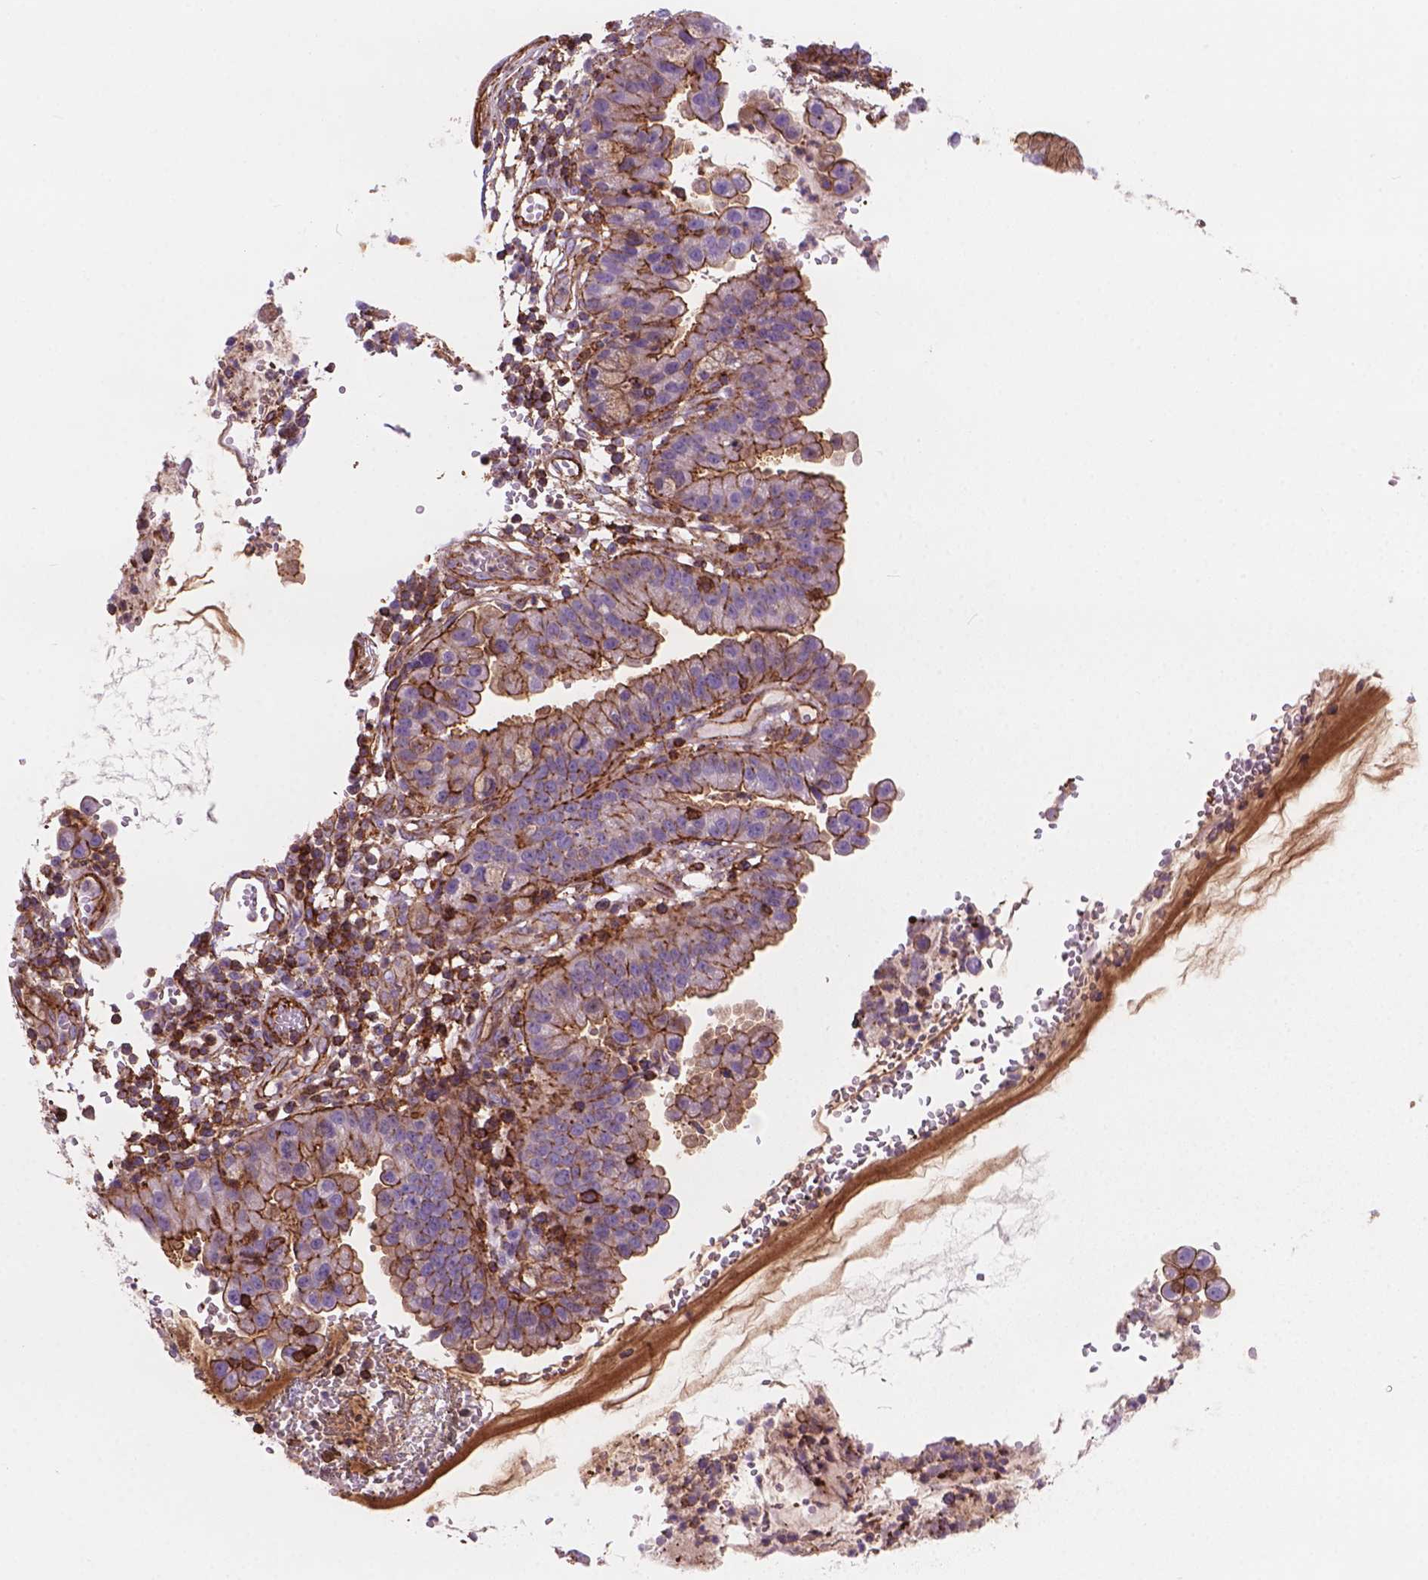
{"staining": {"intensity": "moderate", "quantity": "25%-75%", "location": "cytoplasmic/membranous"}, "tissue": "cervical cancer", "cell_type": "Tumor cells", "image_type": "cancer", "snomed": [{"axis": "morphology", "description": "Adenocarcinoma, NOS"}, {"axis": "topography", "description": "Cervix"}], "caption": "A histopathology image of human adenocarcinoma (cervical) stained for a protein demonstrates moderate cytoplasmic/membranous brown staining in tumor cells.", "gene": "PATJ", "patient": {"sex": "female", "age": 34}}